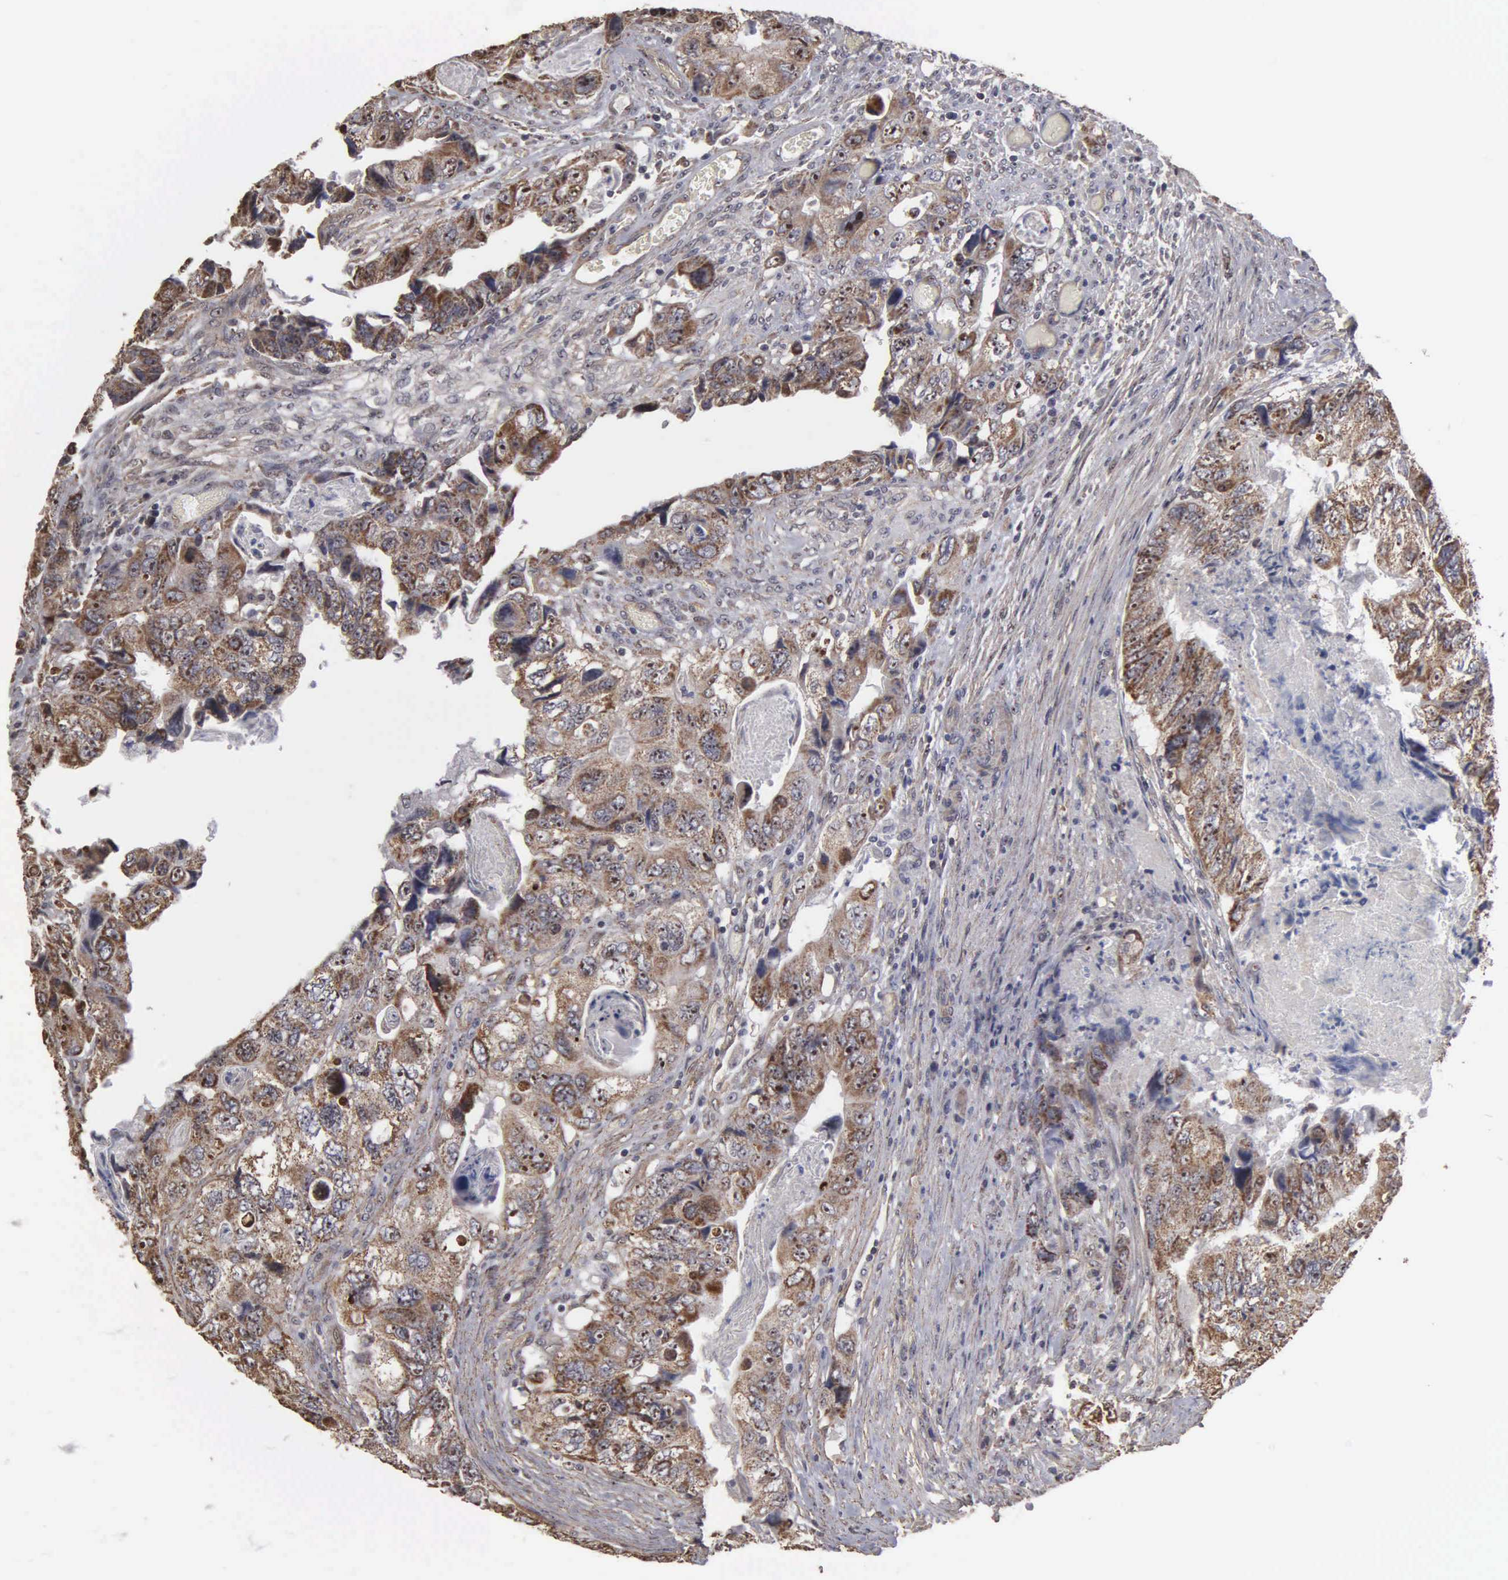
{"staining": {"intensity": "moderate", "quantity": ">75%", "location": "cytoplasmic/membranous,nuclear"}, "tissue": "colorectal cancer", "cell_type": "Tumor cells", "image_type": "cancer", "snomed": [{"axis": "morphology", "description": "Adenocarcinoma, NOS"}, {"axis": "topography", "description": "Rectum"}], "caption": "Colorectal cancer stained for a protein exhibits moderate cytoplasmic/membranous and nuclear positivity in tumor cells.", "gene": "NGDN", "patient": {"sex": "female", "age": 82}}